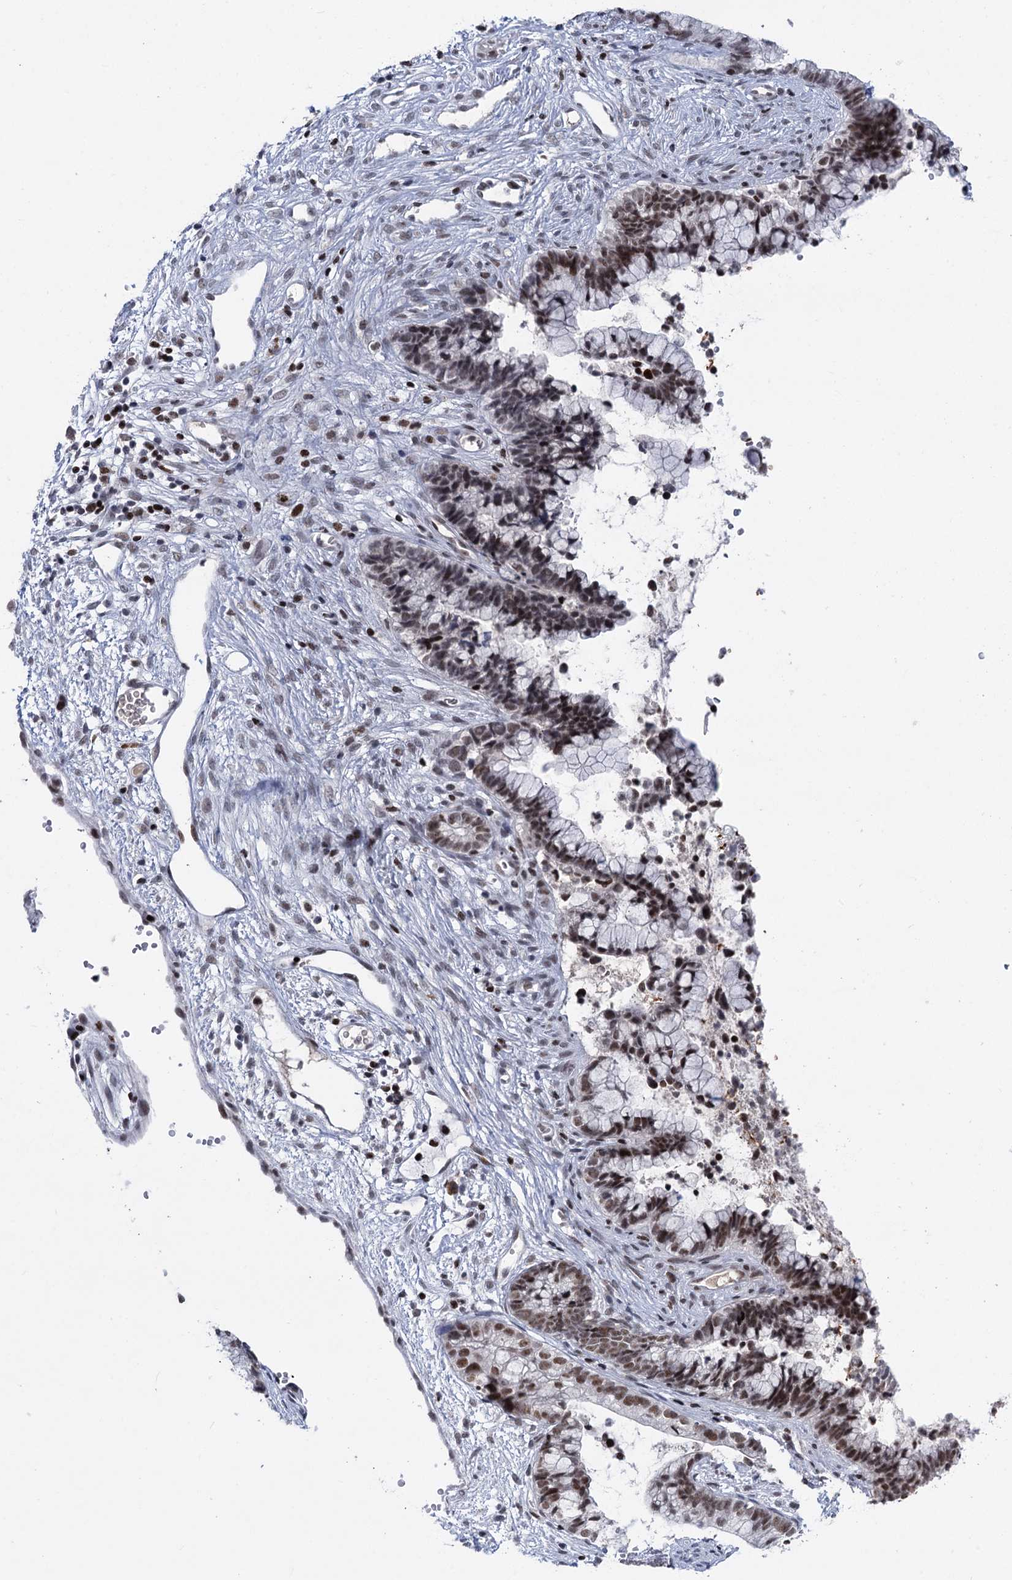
{"staining": {"intensity": "moderate", "quantity": "25%-75%", "location": "nuclear"}, "tissue": "cervical cancer", "cell_type": "Tumor cells", "image_type": "cancer", "snomed": [{"axis": "morphology", "description": "Adenocarcinoma, NOS"}, {"axis": "topography", "description": "Cervix"}], "caption": "Adenocarcinoma (cervical) stained for a protein (brown) displays moderate nuclear positive staining in approximately 25%-75% of tumor cells.", "gene": "ZCCHC10", "patient": {"sex": "female", "age": 44}}